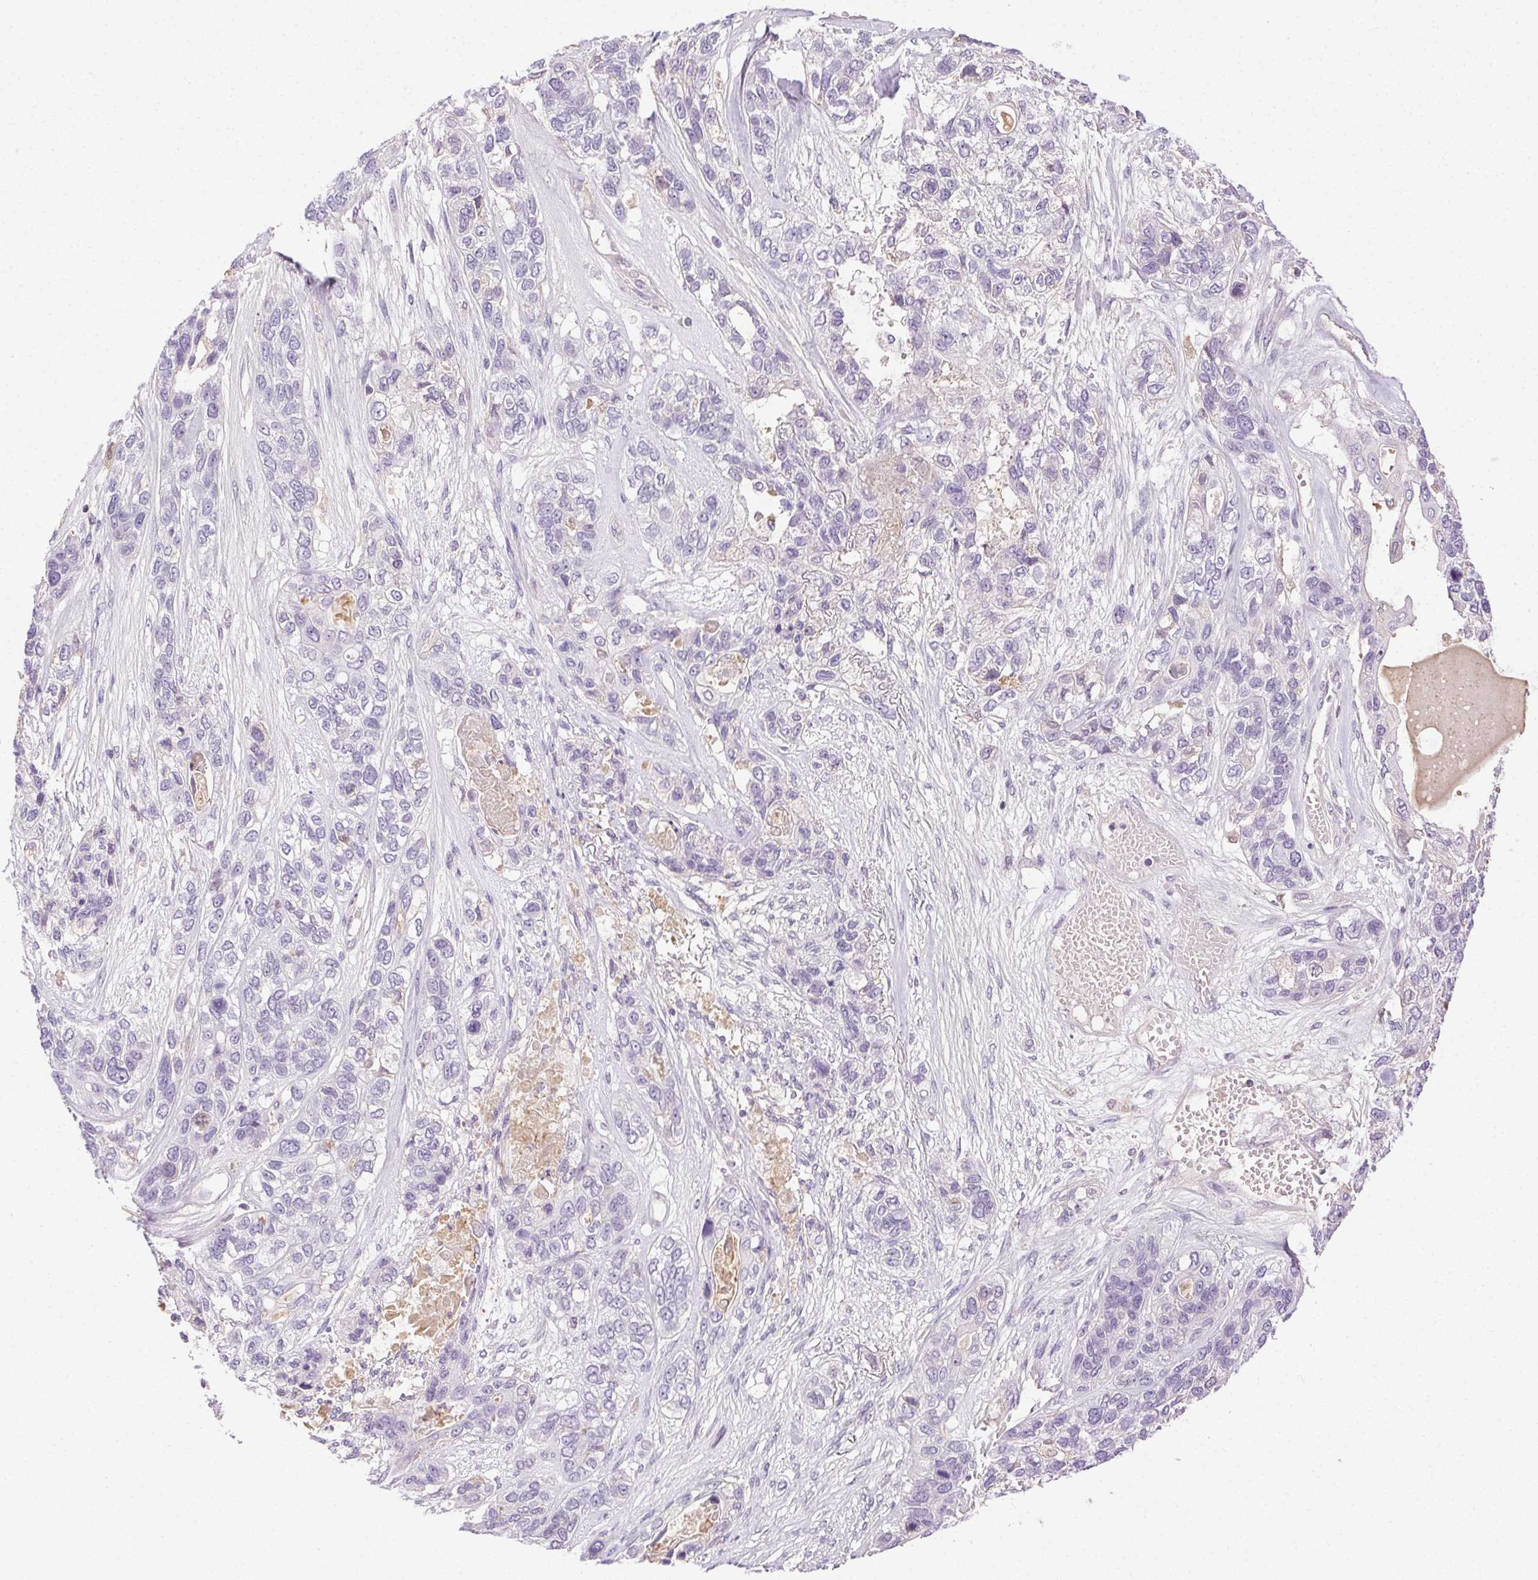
{"staining": {"intensity": "negative", "quantity": "none", "location": "none"}, "tissue": "lung cancer", "cell_type": "Tumor cells", "image_type": "cancer", "snomed": [{"axis": "morphology", "description": "Squamous cell carcinoma, NOS"}, {"axis": "topography", "description": "Lung"}], "caption": "Tumor cells are negative for protein expression in human lung cancer (squamous cell carcinoma). (Immunohistochemistry (ihc), brightfield microscopy, high magnification).", "gene": "BPIFB2", "patient": {"sex": "female", "age": 70}}